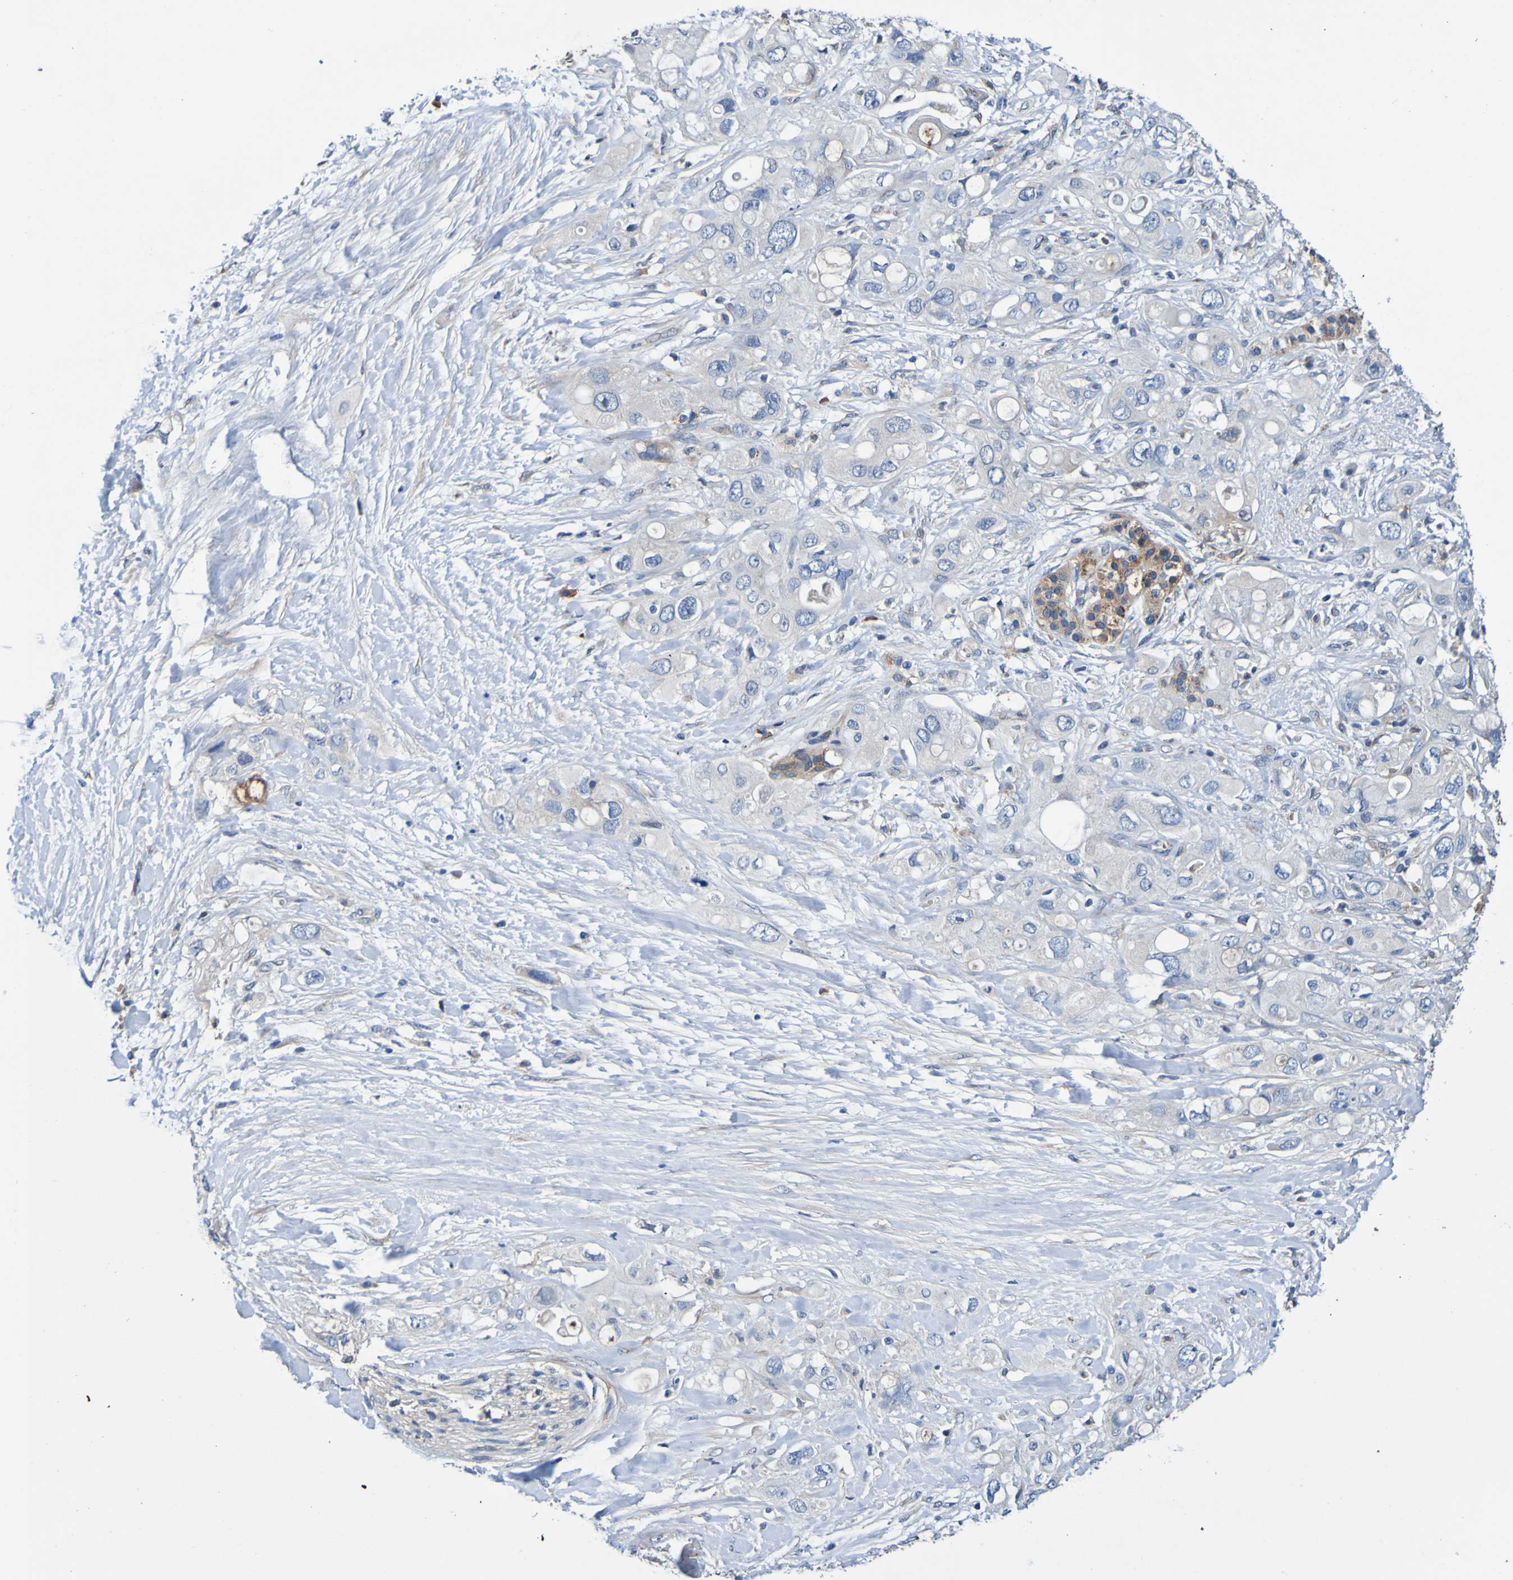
{"staining": {"intensity": "weak", "quantity": ">75%", "location": "cytoplasmic/membranous"}, "tissue": "pancreatic cancer", "cell_type": "Tumor cells", "image_type": "cancer", "snomed": [{"axis": "morphology", "description": "Adenocarcinoma, NOS"}, {"axis": "topography", "description": "Pancreas"}], "caption": "Immunohistochemistry of pancreatic cancer demonstrates low levels of weak cytoplasmic/membranous staining in about >75% of tumor cells. (Brightfield microscopy of DAB IHC at high magnification).", "gene": "METAP2", "patient": {"sex": "female", "age": 56}}